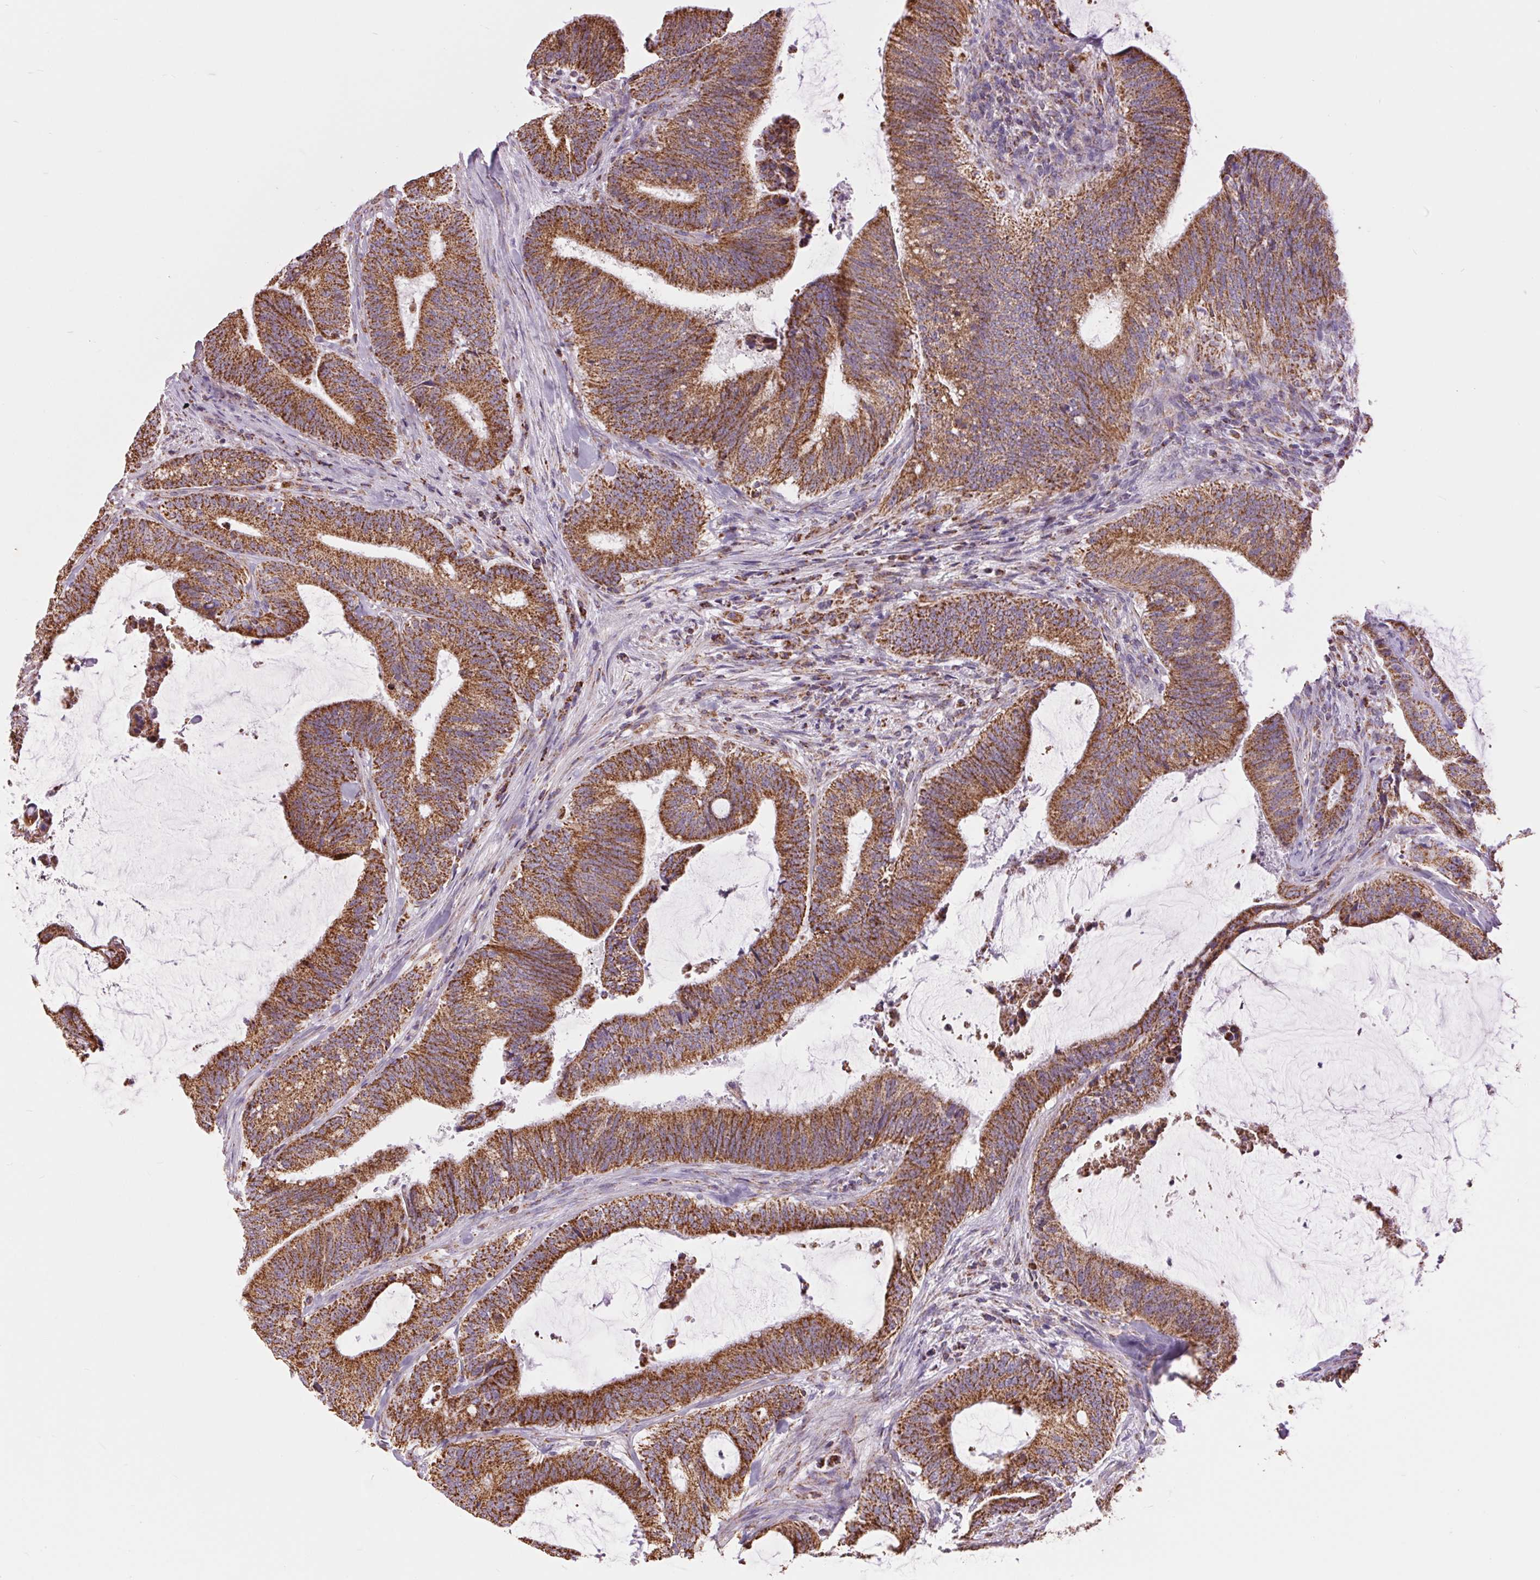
{"staining": {"intensity": "strong", "quantity": ">75%", "location": "cytoplasmic/membranous"}, "tissue": "colorectal cancer", "cell_type": "Tumor cells", "image_type": "cancer", "snomed": [{"axis": "morphology", "description": "Adenocarcinoma, NOS"}, {"axis": "topography", "description": "Colon"}], "caption": "Colorectal adenocarcinoma stained with DAB (3,3'-diaminobenzidine) immunohistochemistry demonstrates high levels of strong cytoplasmic/membranous positivity in approximately >75% of tumor cells. The protein is stained brown, and the nuclei are stained in blue (DAB (3,3'-diaminobenzidine) IHC with brightfield microscopy, high magnification).", "gene": "ATP5PB", "patient": {"sex": "female", "age": 43}}